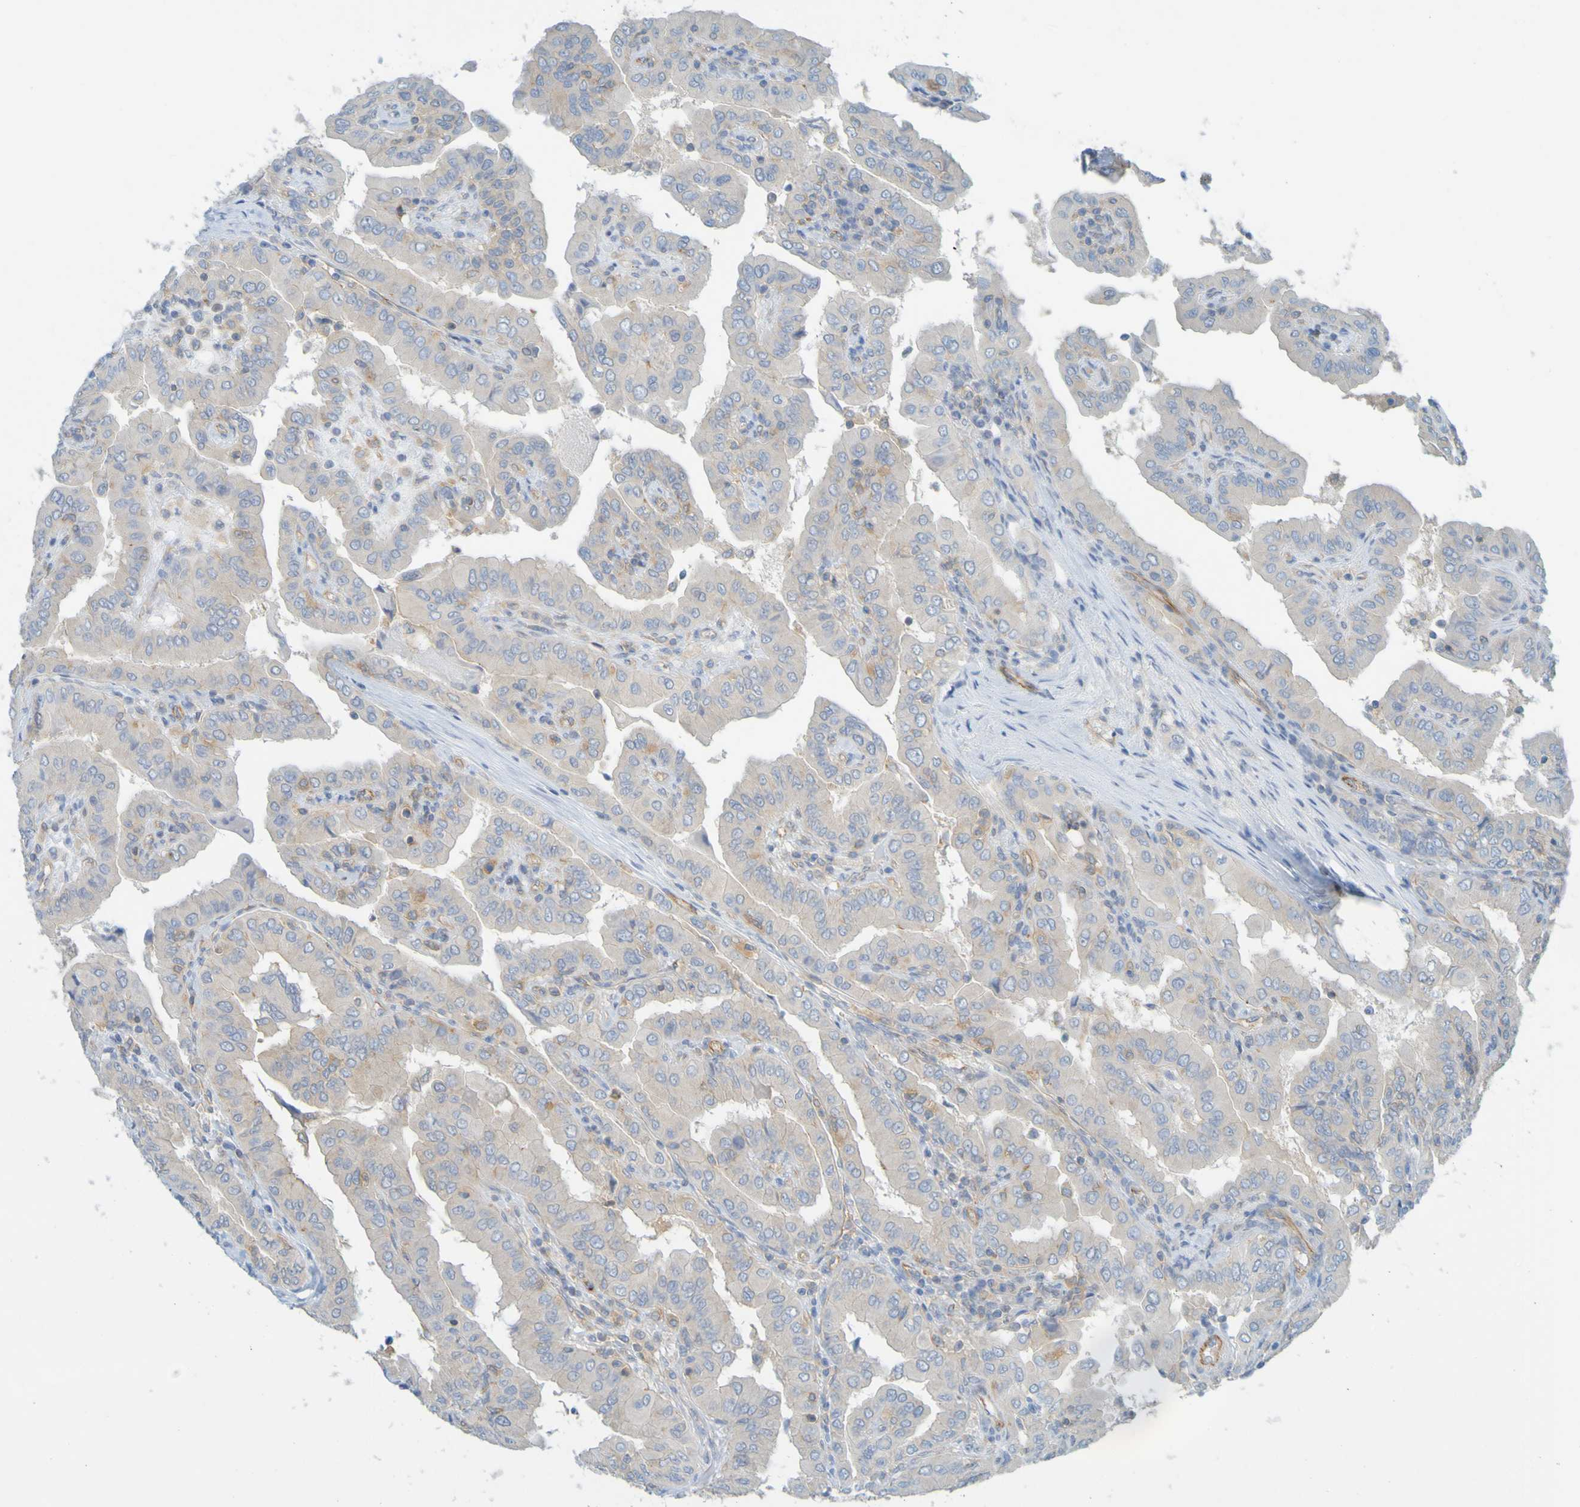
{"staining": {"intensity": "weak", "quantity": "<25%", "location": "cytoplasmic/membranous"}, "tissue": "thyroid cancer", "cell_type": "Tumor cells", "image_type": "cancer", "snomed": [{"axis": "morphology", "description": "Papillary adenocarcinoma, NOS"}, {"axis": "topography", "description": "Thyroid gland"}], "caption": "There is no significant staining in tumor cells of thyroid papillary adenocarcinoma.", "gene": "APPL1", "patient": {"sex": "male", "age": 33}}